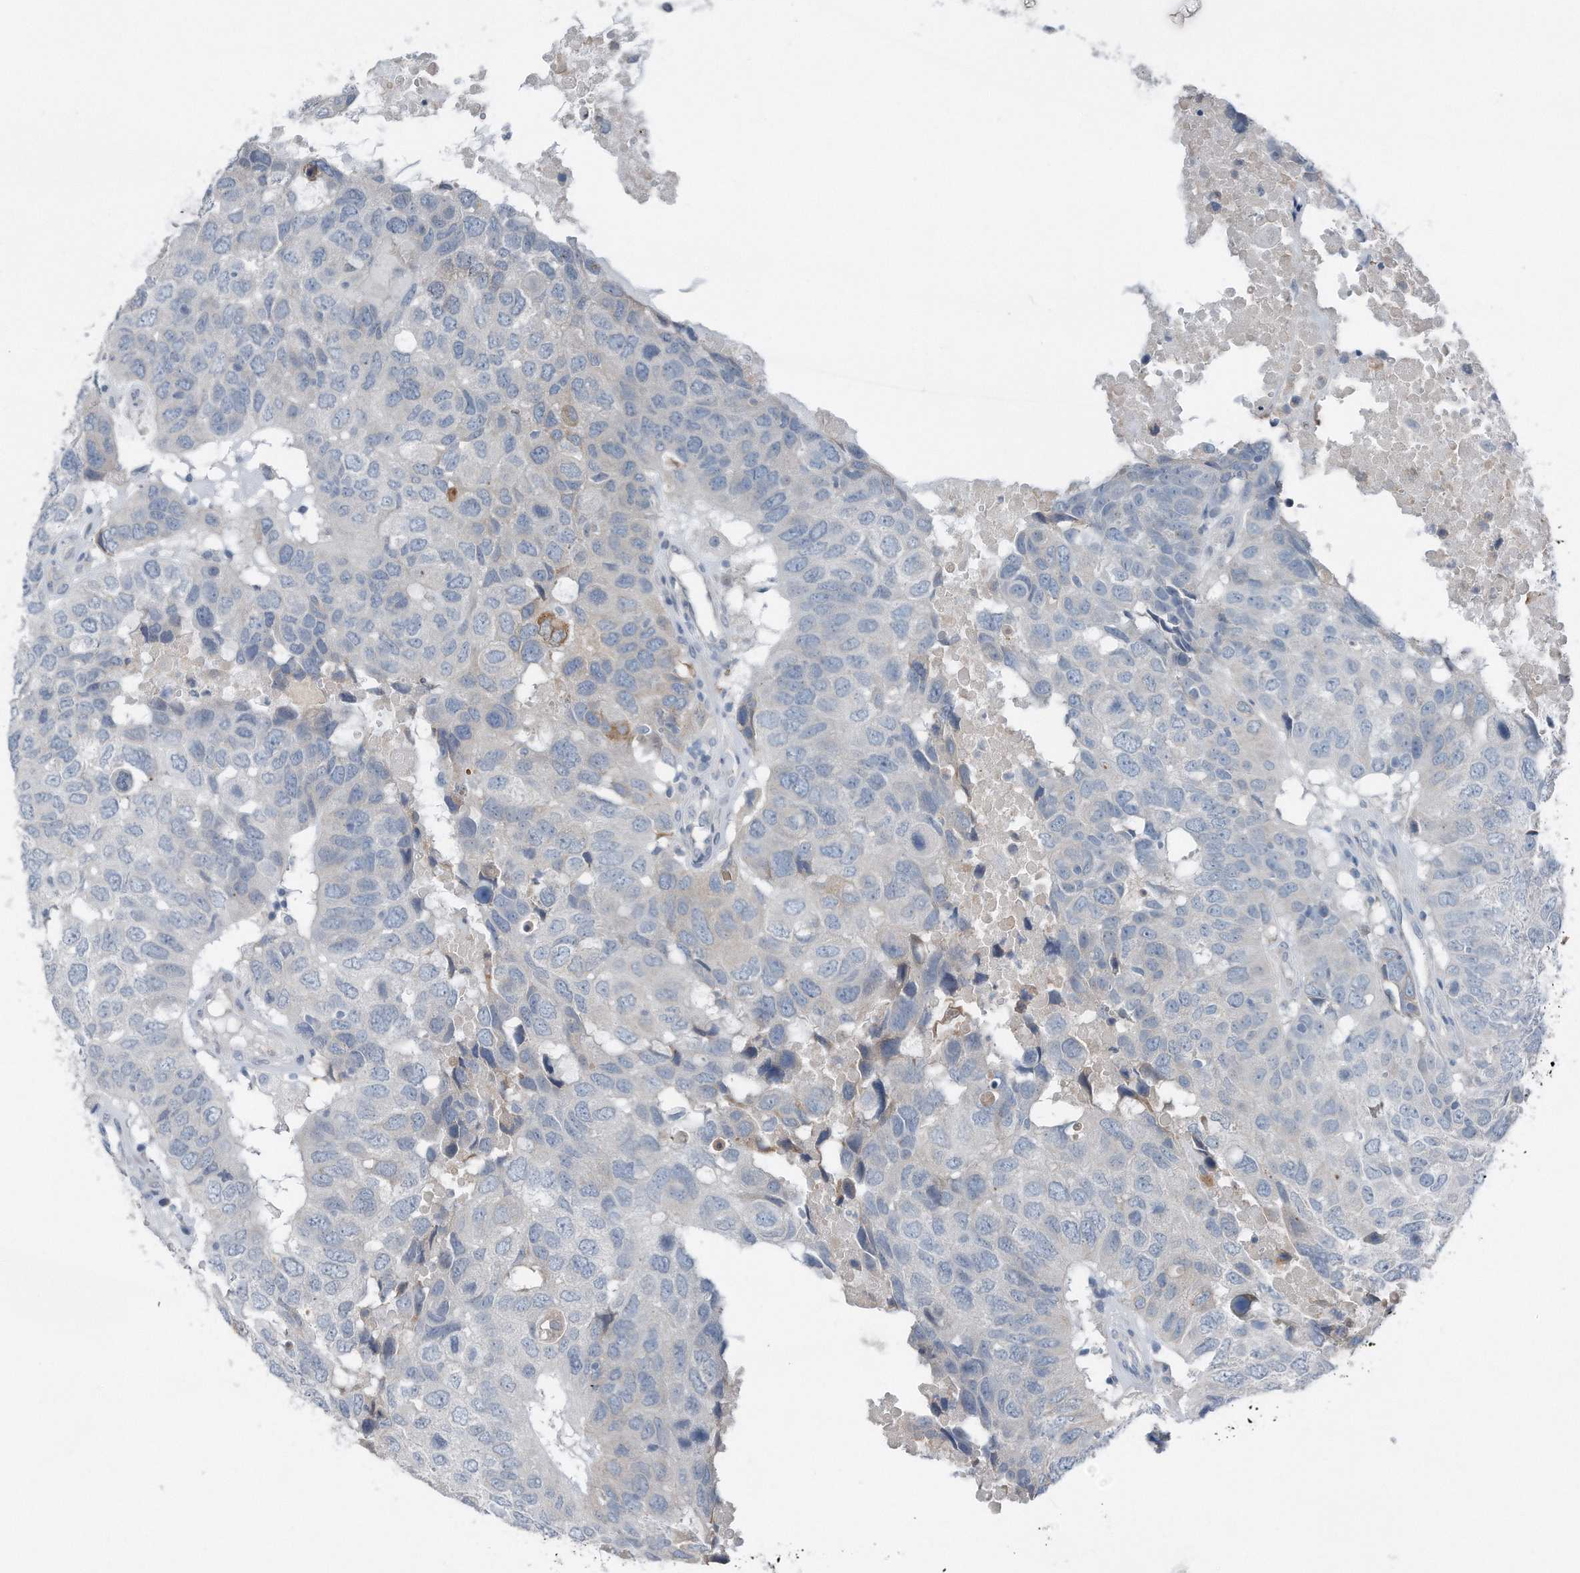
{"staining": {"intensity": "weak", "quantity": "<25%", "location": "cytoplasmic/membranous"}, "tissue": "head and neck cancer", "cell_type": "Tumor cells", "image_type": "cancer", "snomed": [{"axis": "morphology", "description": "Squamous cell carcinoma, NOS"}, {"axis": "topography", "description": "Head-Neck"}], "caption": "Immunohistochemistry of head and neck cancer shows no positivity in tumor cells.", "gene": "YRDC", "patient": {"sex": "male", "age": 66}}